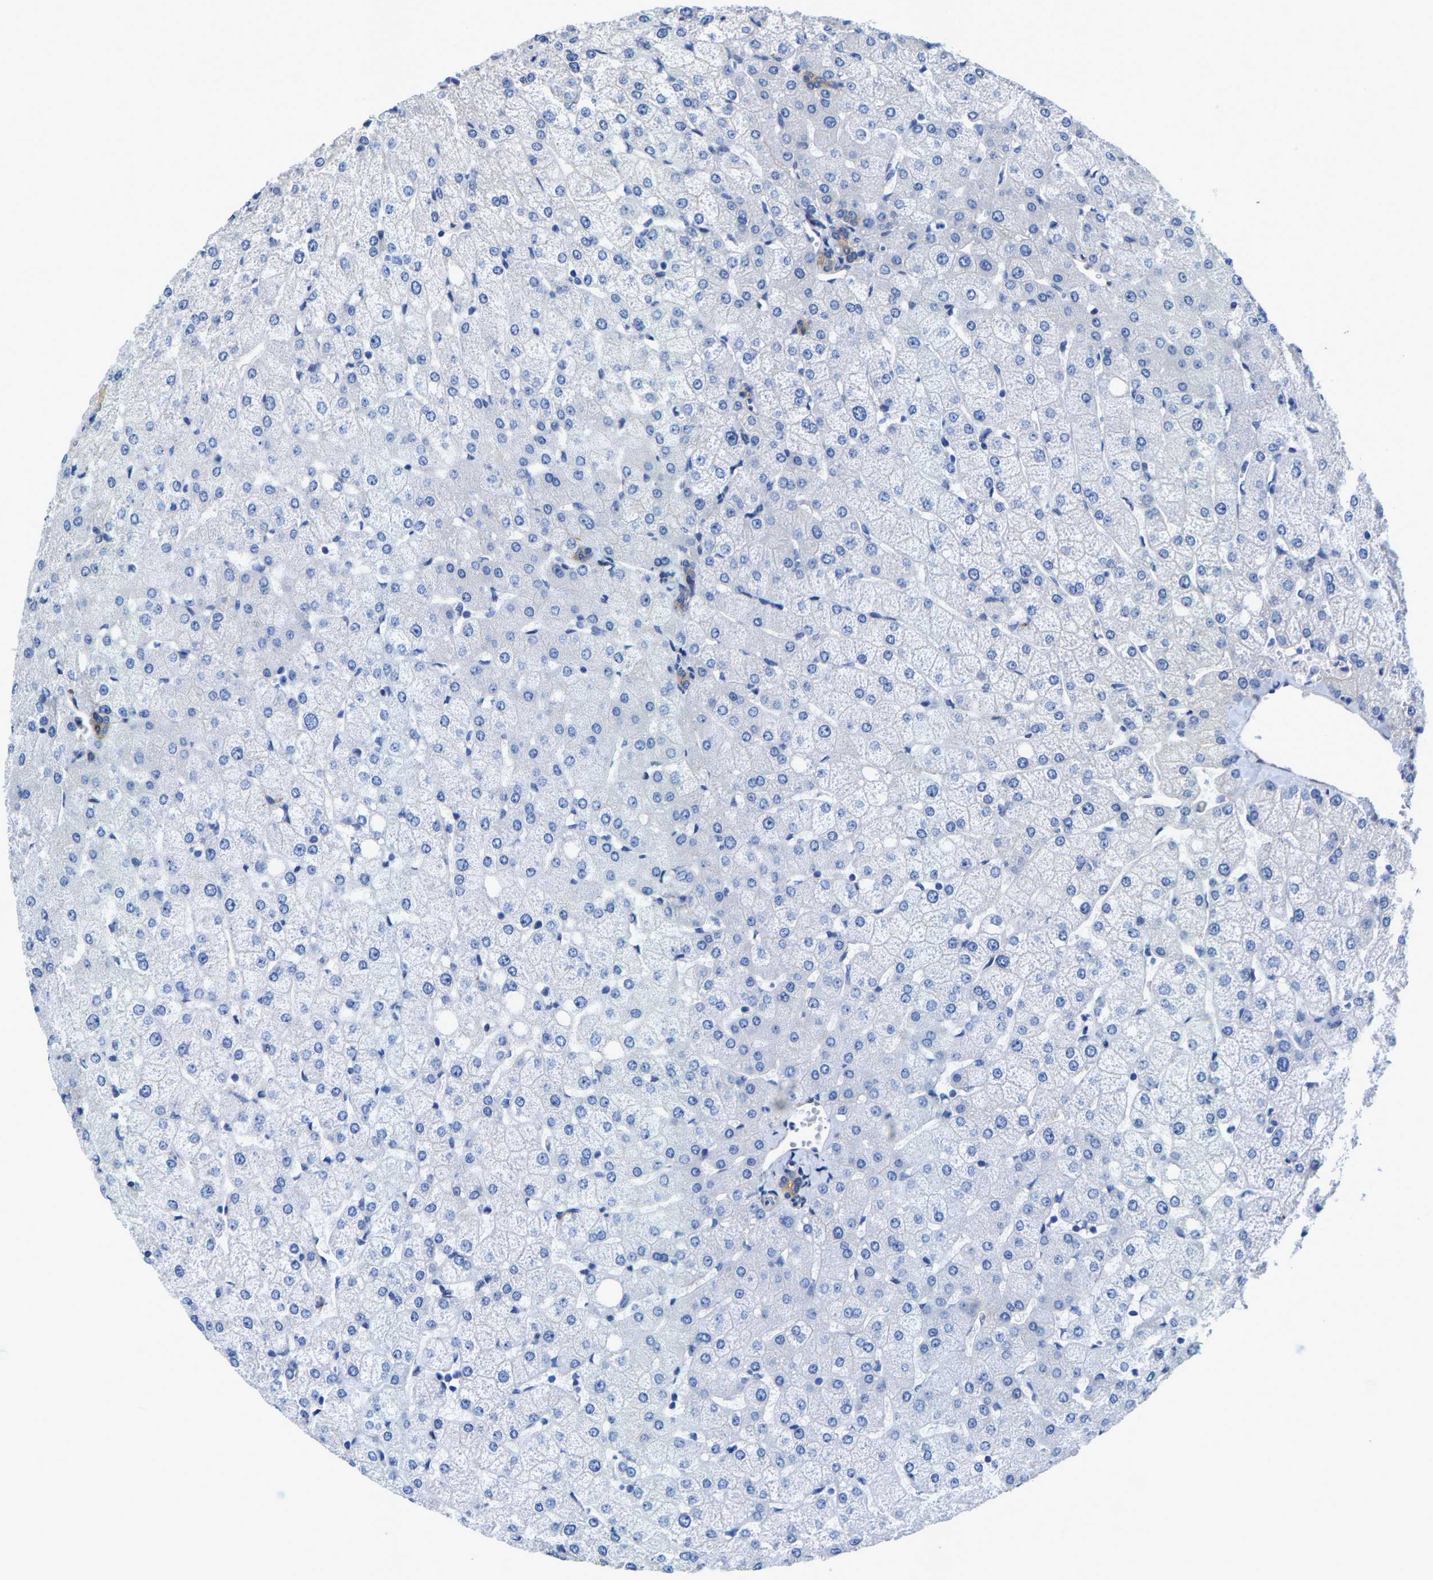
{"staining": {"intensity": "negative", "quantity": "none", "location": "none"}, "tissue": "liver", "cell_type": "Cholangiocytes", "image_type": "normal", "snomed": [{"axis": "morphology", "description": "Normal tissue, NOS"}, {"axis": "topography", "description": "Liver"}], "caption": "Cholangiocytes show no significant staining in normal liver. Brightfield microscopy of immunohistochemistry stained with DAB (3,3'-diaminobenzidine) (brown) and hematoxylin (blue), captured at high magnification.", "gene": "DSCAM", "patient": {"sex": "female", "age": 54}}